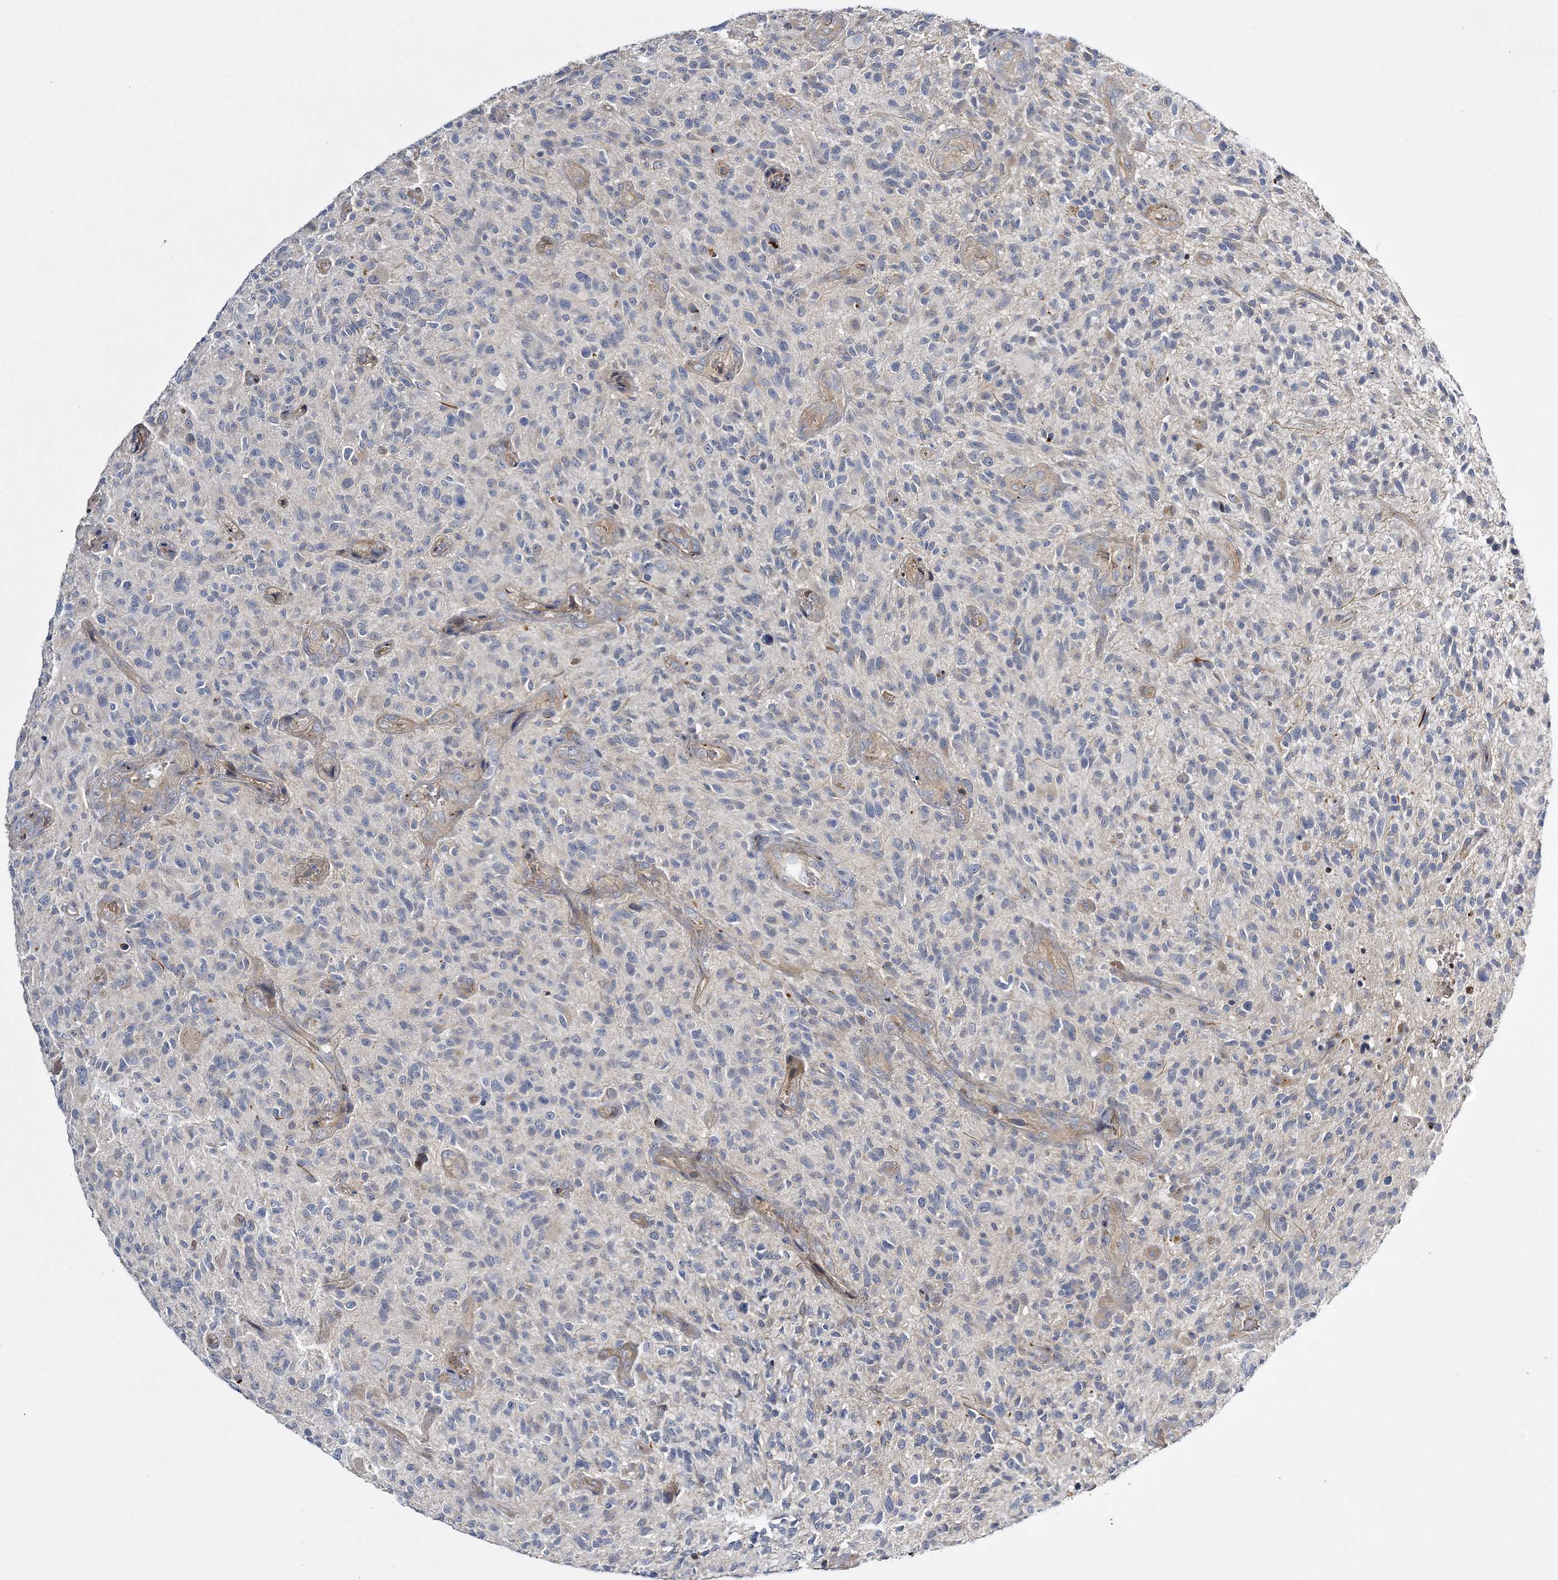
{"staining": {"intensity": "negative", "quantity": "none", "location": "none"}, "tissue": "glioma", "cell_type": "Tumor cells", "image_type": "cancer", "snomed": [{"axis": "morphology", "description": "Glioma, malignant, High grade"}, {"axis": "topography", "description": "Brain"}], "caption": "Immunohistochemistry (IHC) of malignant glioma (high-grade) exhibits no staining in tumor cells. Nuclei are stained in blue.", "gene": "CALN1", "patient": {"sex": "male", "age": 47}}